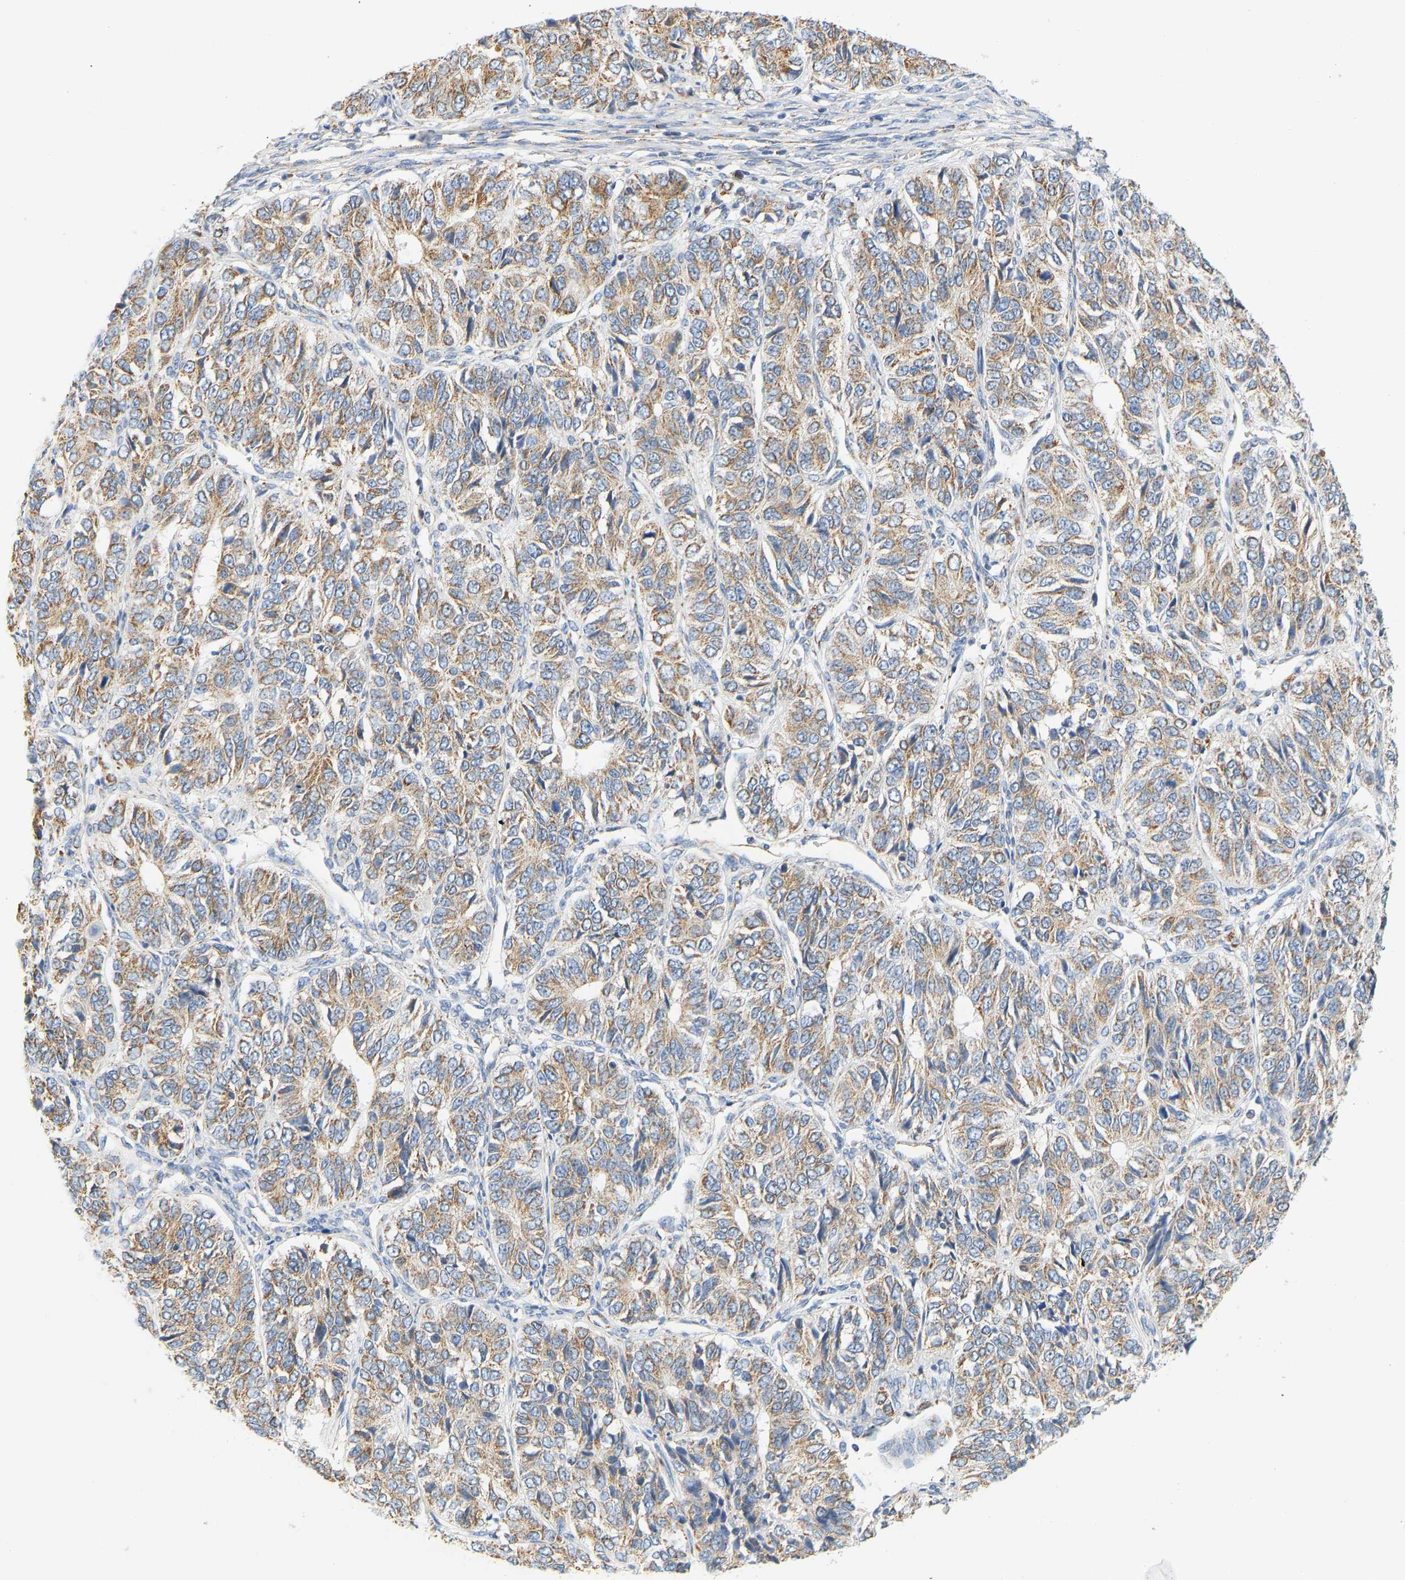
{"staining": {"intensity": "moderate", "quantity": ">75%", "location": "cytoplasmic/membranous"}, "tissue": "ovarian cancer", "cell_type": "Tumor cells", "image_type": "cancer", "snomed": [{"axis": "morphology", "description": "Carcinoma, endometroid"}, {"axis": "topography", "description": "Ovary"}], "caption": "This is an image of immunohistochemistry (IHC) staining of endometroid carcinoma (ovarian), which shows moderate expression in the cytoplasmic/membranous of tumor cells.", "gene": "GRPEL2", "patient": {"sex": "female", "age": 51}}